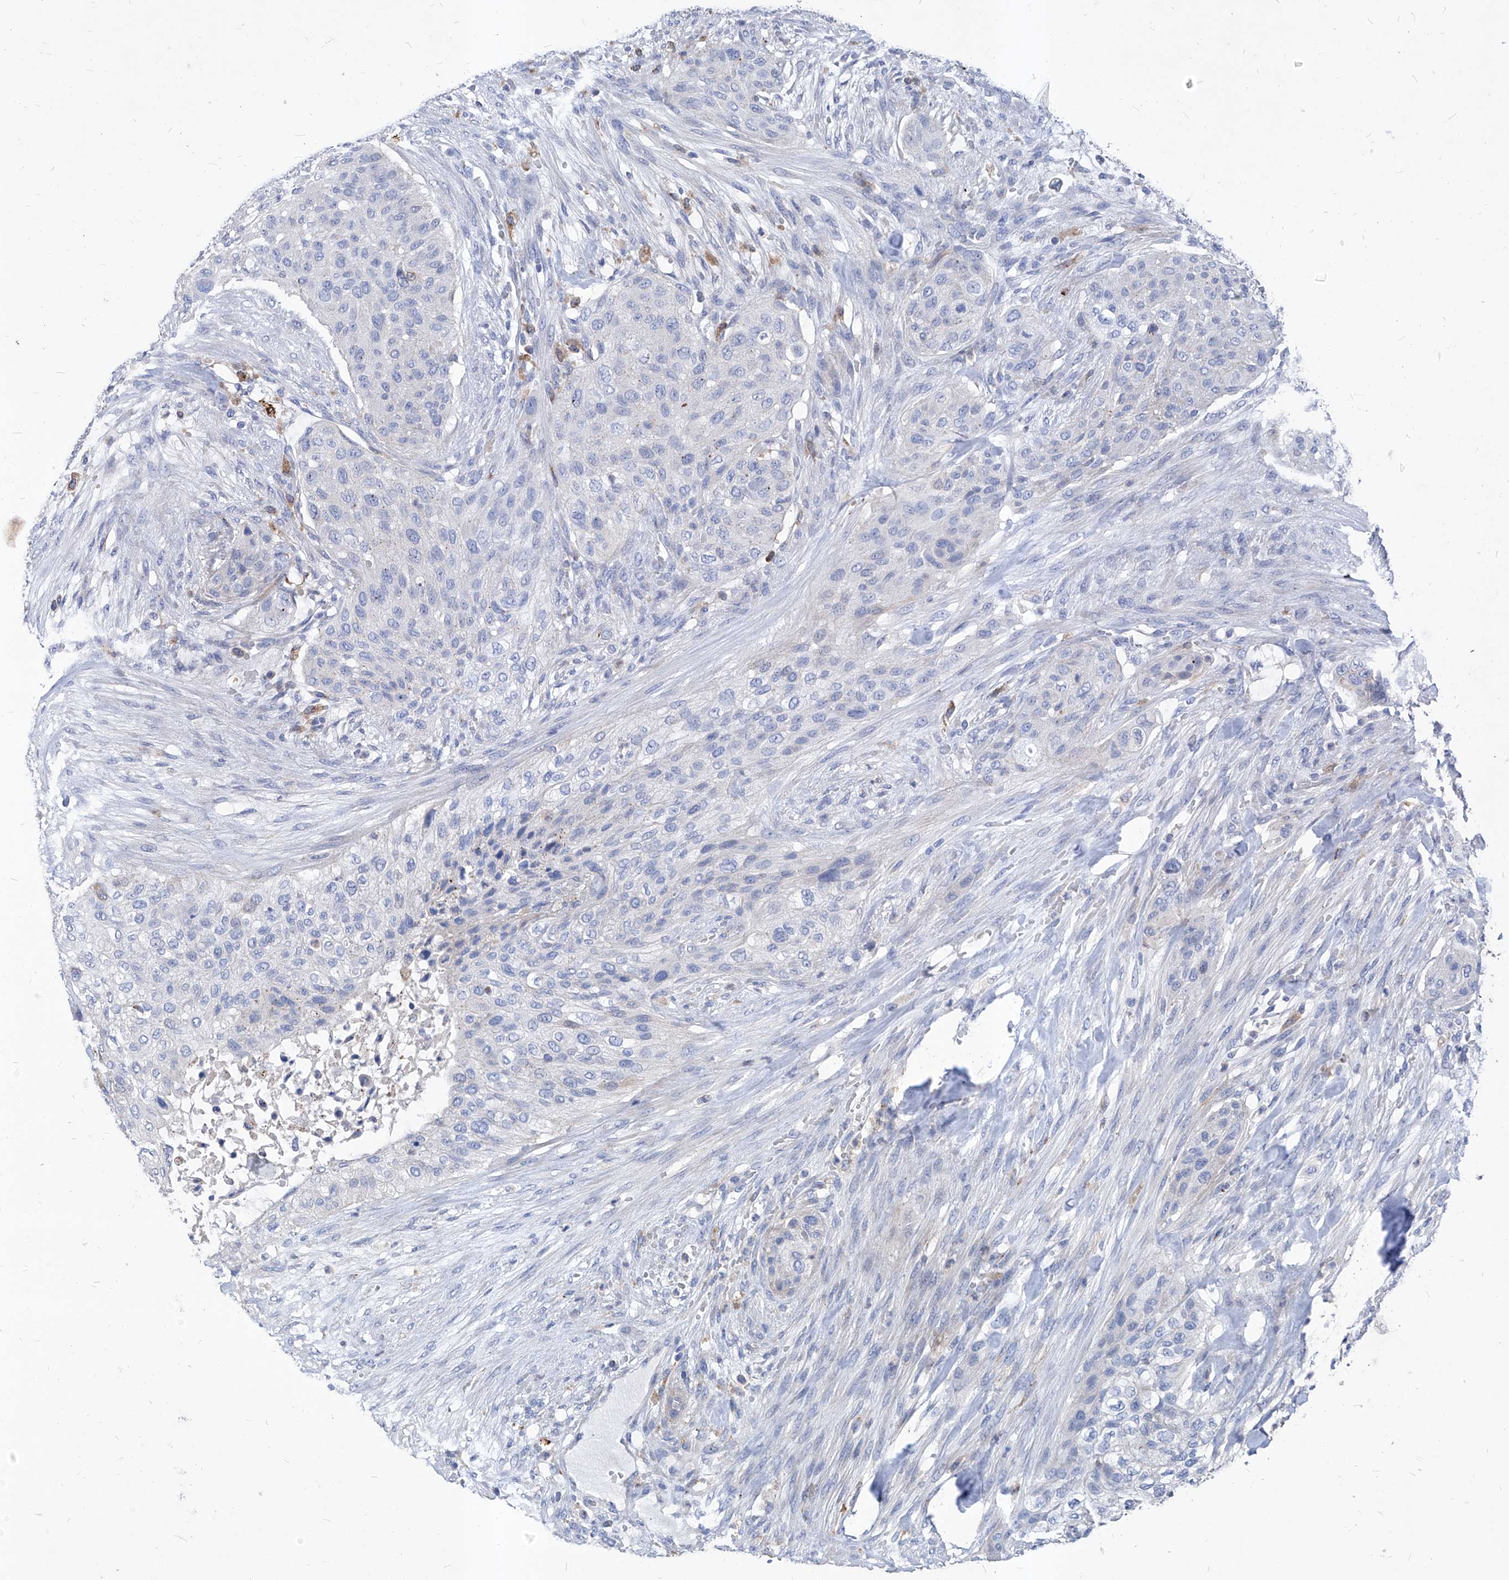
{"staining": {"intensity": "negative", "quantity": "none", "location": "none"}, "tissue": "urothelial cancer", "cell_type": "Tumor cells", "image_type": "cancer", "snomed": [{"axis": "morphology", "description": "Urothelial carcinoma, High grade"}, {"axis": "topography", "description": "Urinary bladder"}], "caption": "Immunohistochemical staining of human high-grade urothelial carcinoma shows no significant positivity in tumor cells. Nuclei are stained in blue.", "gene": "UBOX5", "patient": {"sex": "male", "age": 35}}